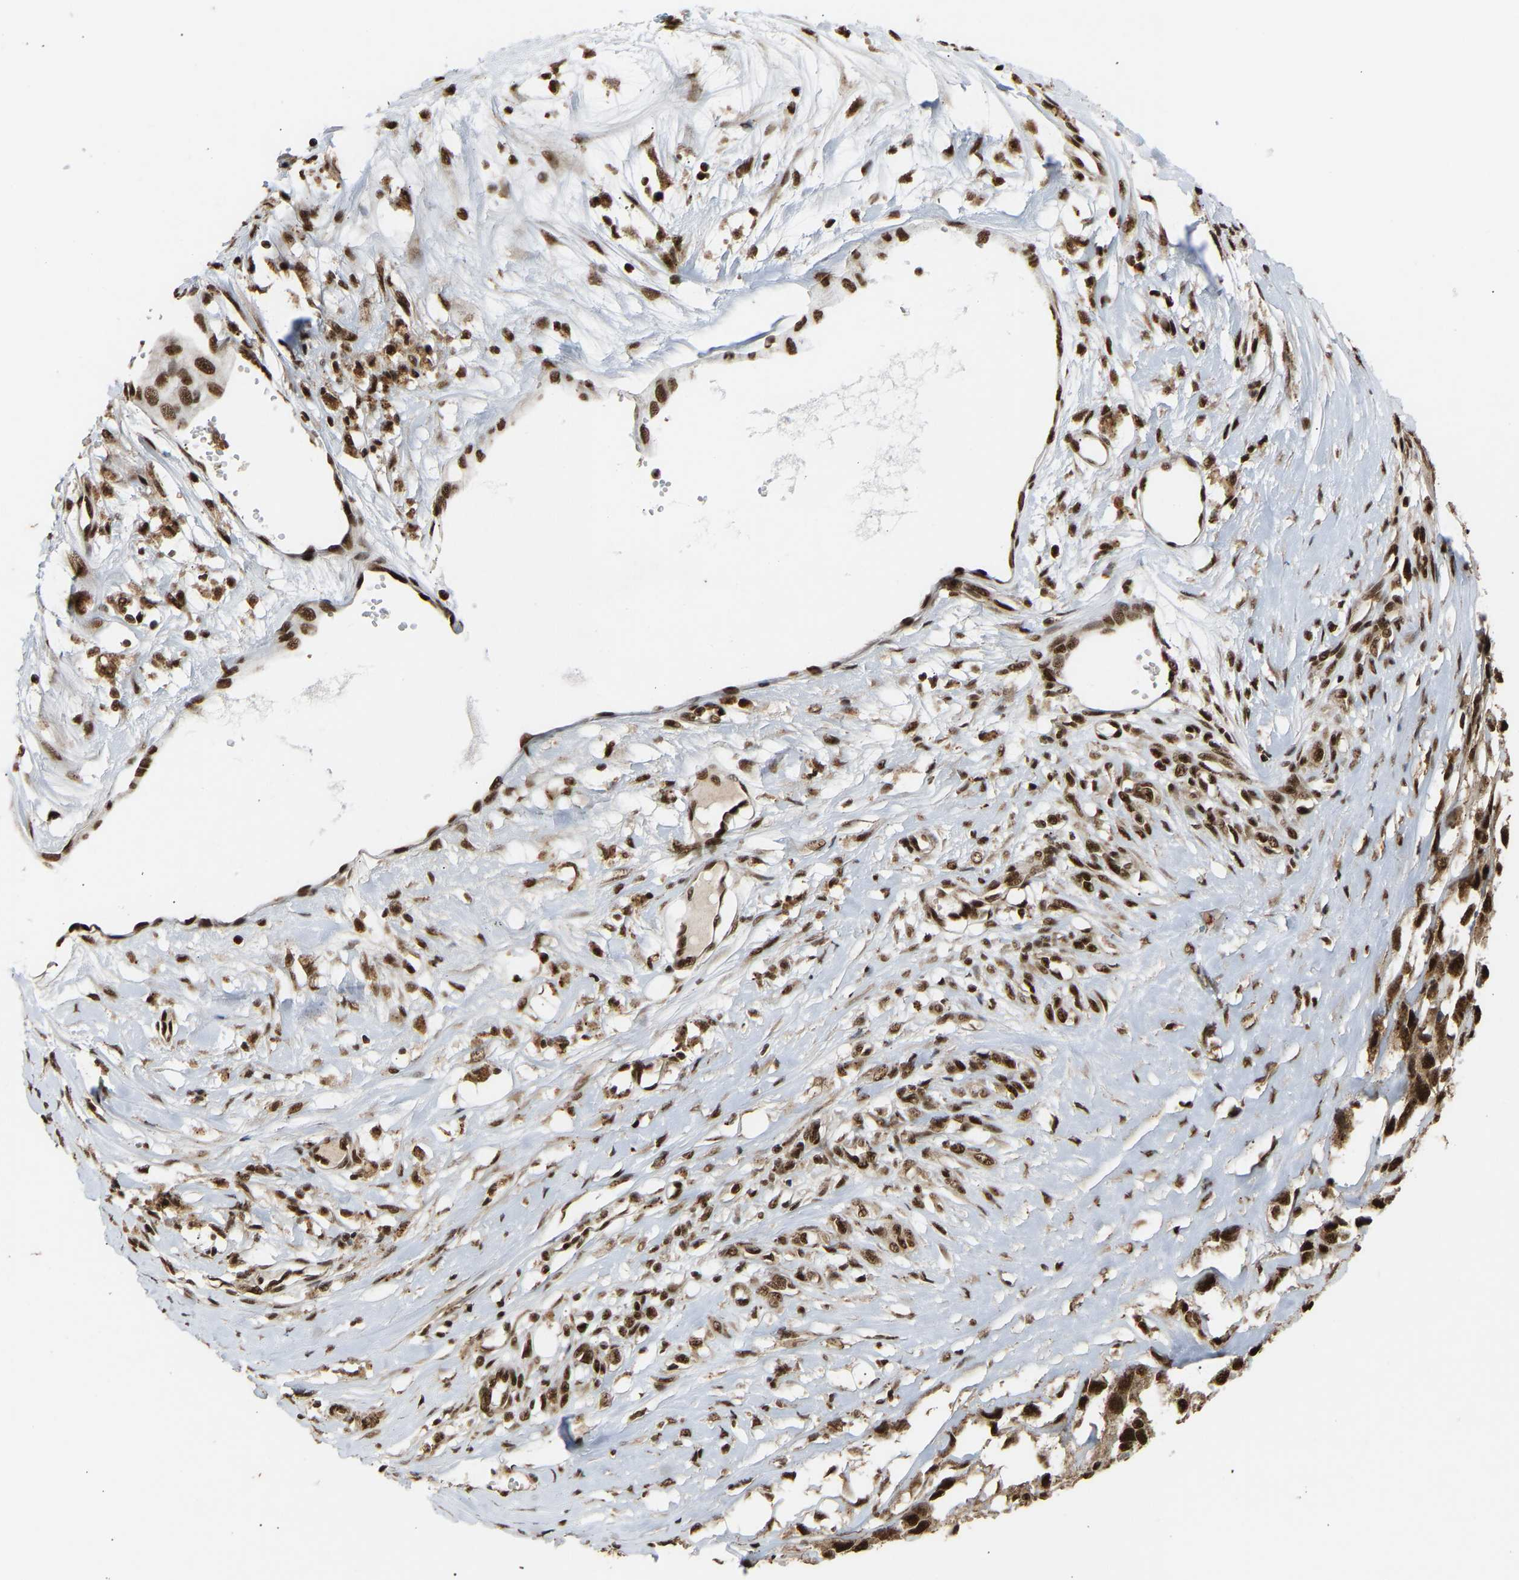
{"staining": {"intensity": "moderate", "quantity": ">75%", "location": "cytoplasmic/membranous,nuclear"}, "tissue": "melanoma", "cell_type": "Tumor cells", "image_type": "cancer", "snomed": [{"axis": "morphology", "description": "Malignant melanoma, Metastatic site"}, {"axis": "topography", "description": "Lymph node"}], "caption": "Immunohistochemical staining of malignant melanoma (metastatic site) shows moderate cytoplasmic/membranous and nuclear protein staining in approximately >75% of tumor cells.", "gene": "ALYREF", "patient": {"sex": "male", "age": 59}}